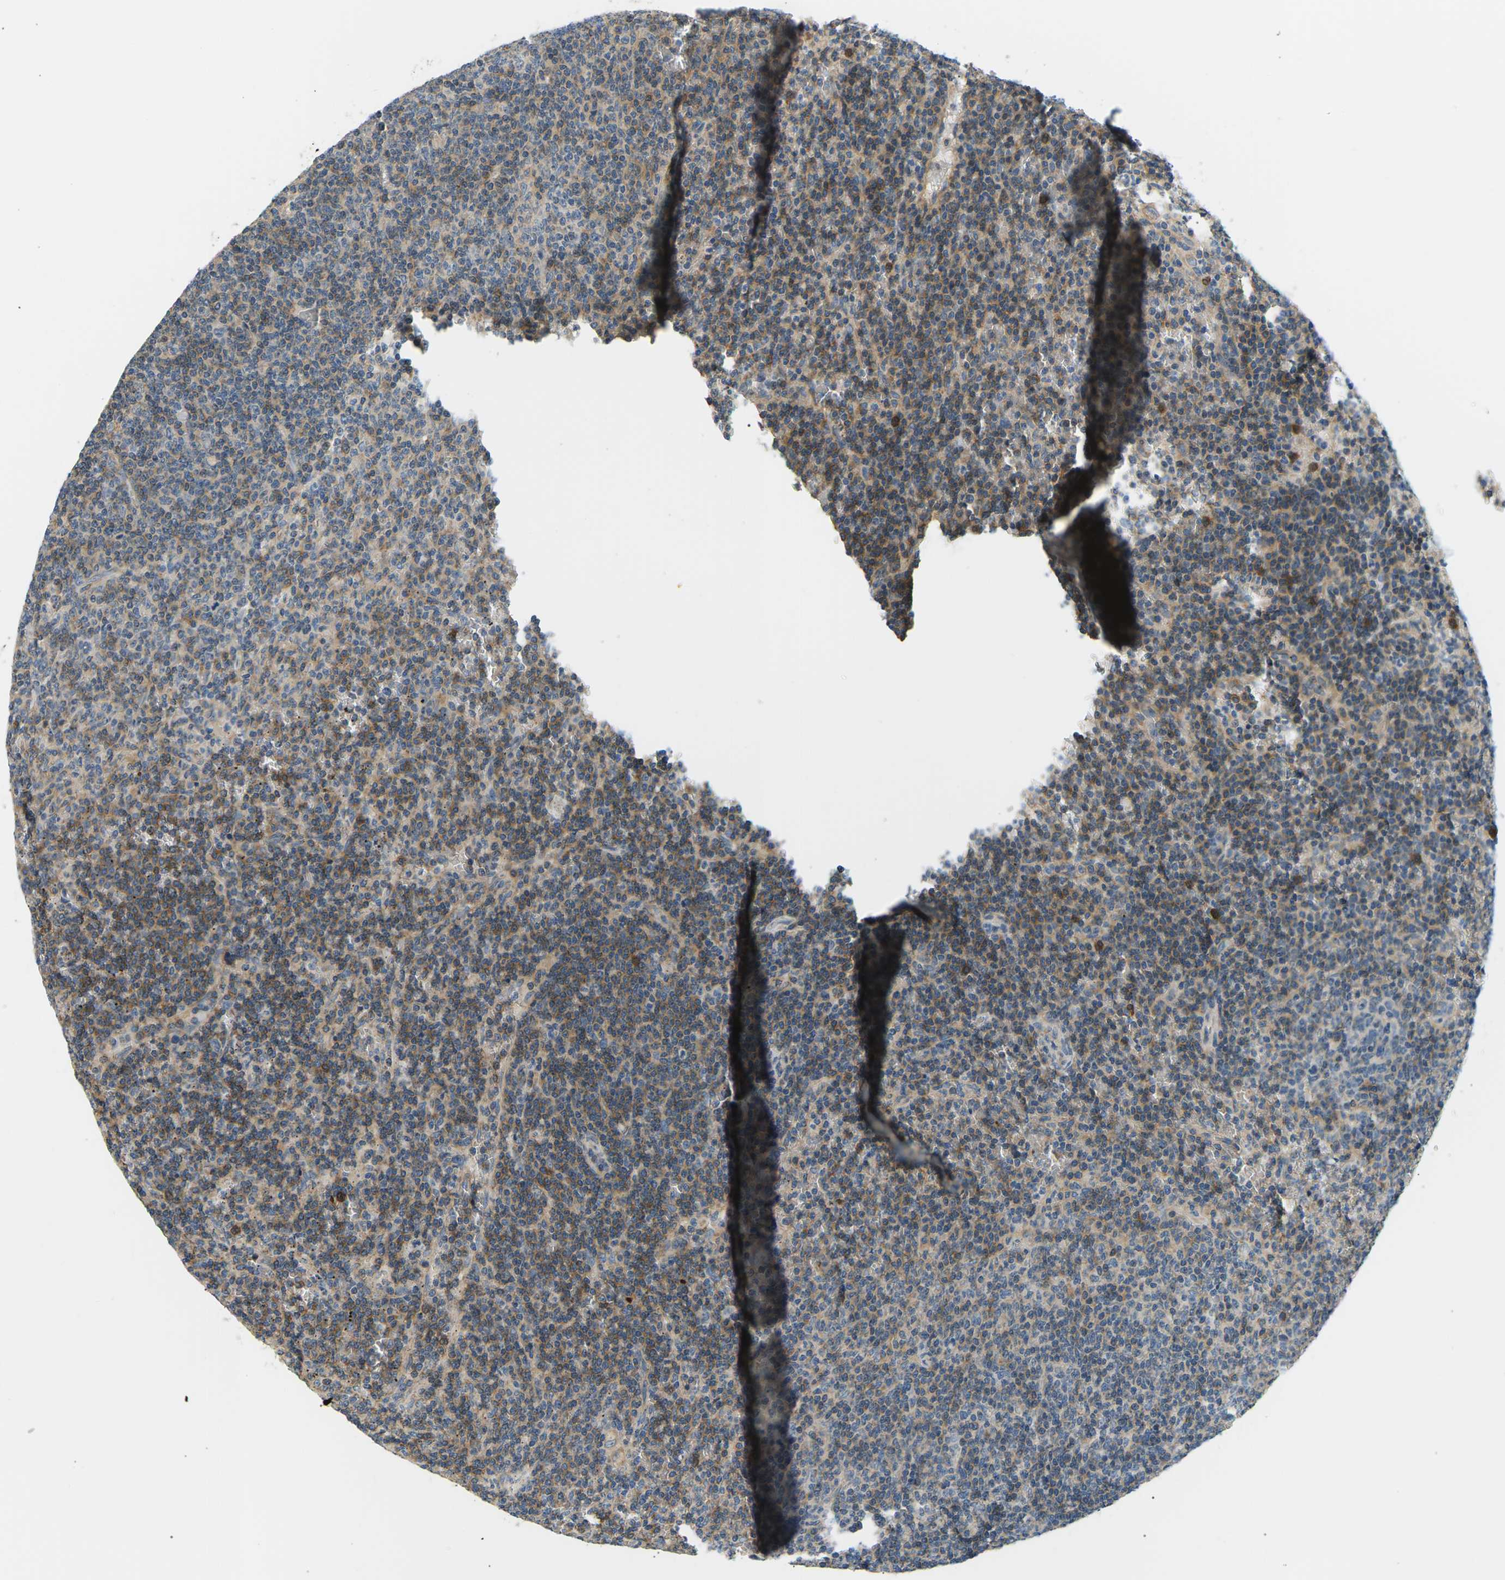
{"staining": {"intensity": "moderate", "quantity": "25%-75%", "location": "cytoplasmic/membranous"}, "tissue": "lymphoma", "cell_type": "Tumor cells", "image_type": "cancer", "snomed": [{"axis": "morphology", "description": "Malignant lymphoma, non-Hodgkin's type, Low grade"}, {"axis": "topography", "description": "Spleen"}], "caption": "Lymphoma stained with IHC displays moderate cytoplasmic/membranous expression in approximately 25%-75% of tumor cells. The staining was performed using DAB, with brown indicating positive protein expression. Nuclei are stained blue with hematoxylin.", "gene": "TBC1D8", "patient": {"sex": "female", "age": 50}}